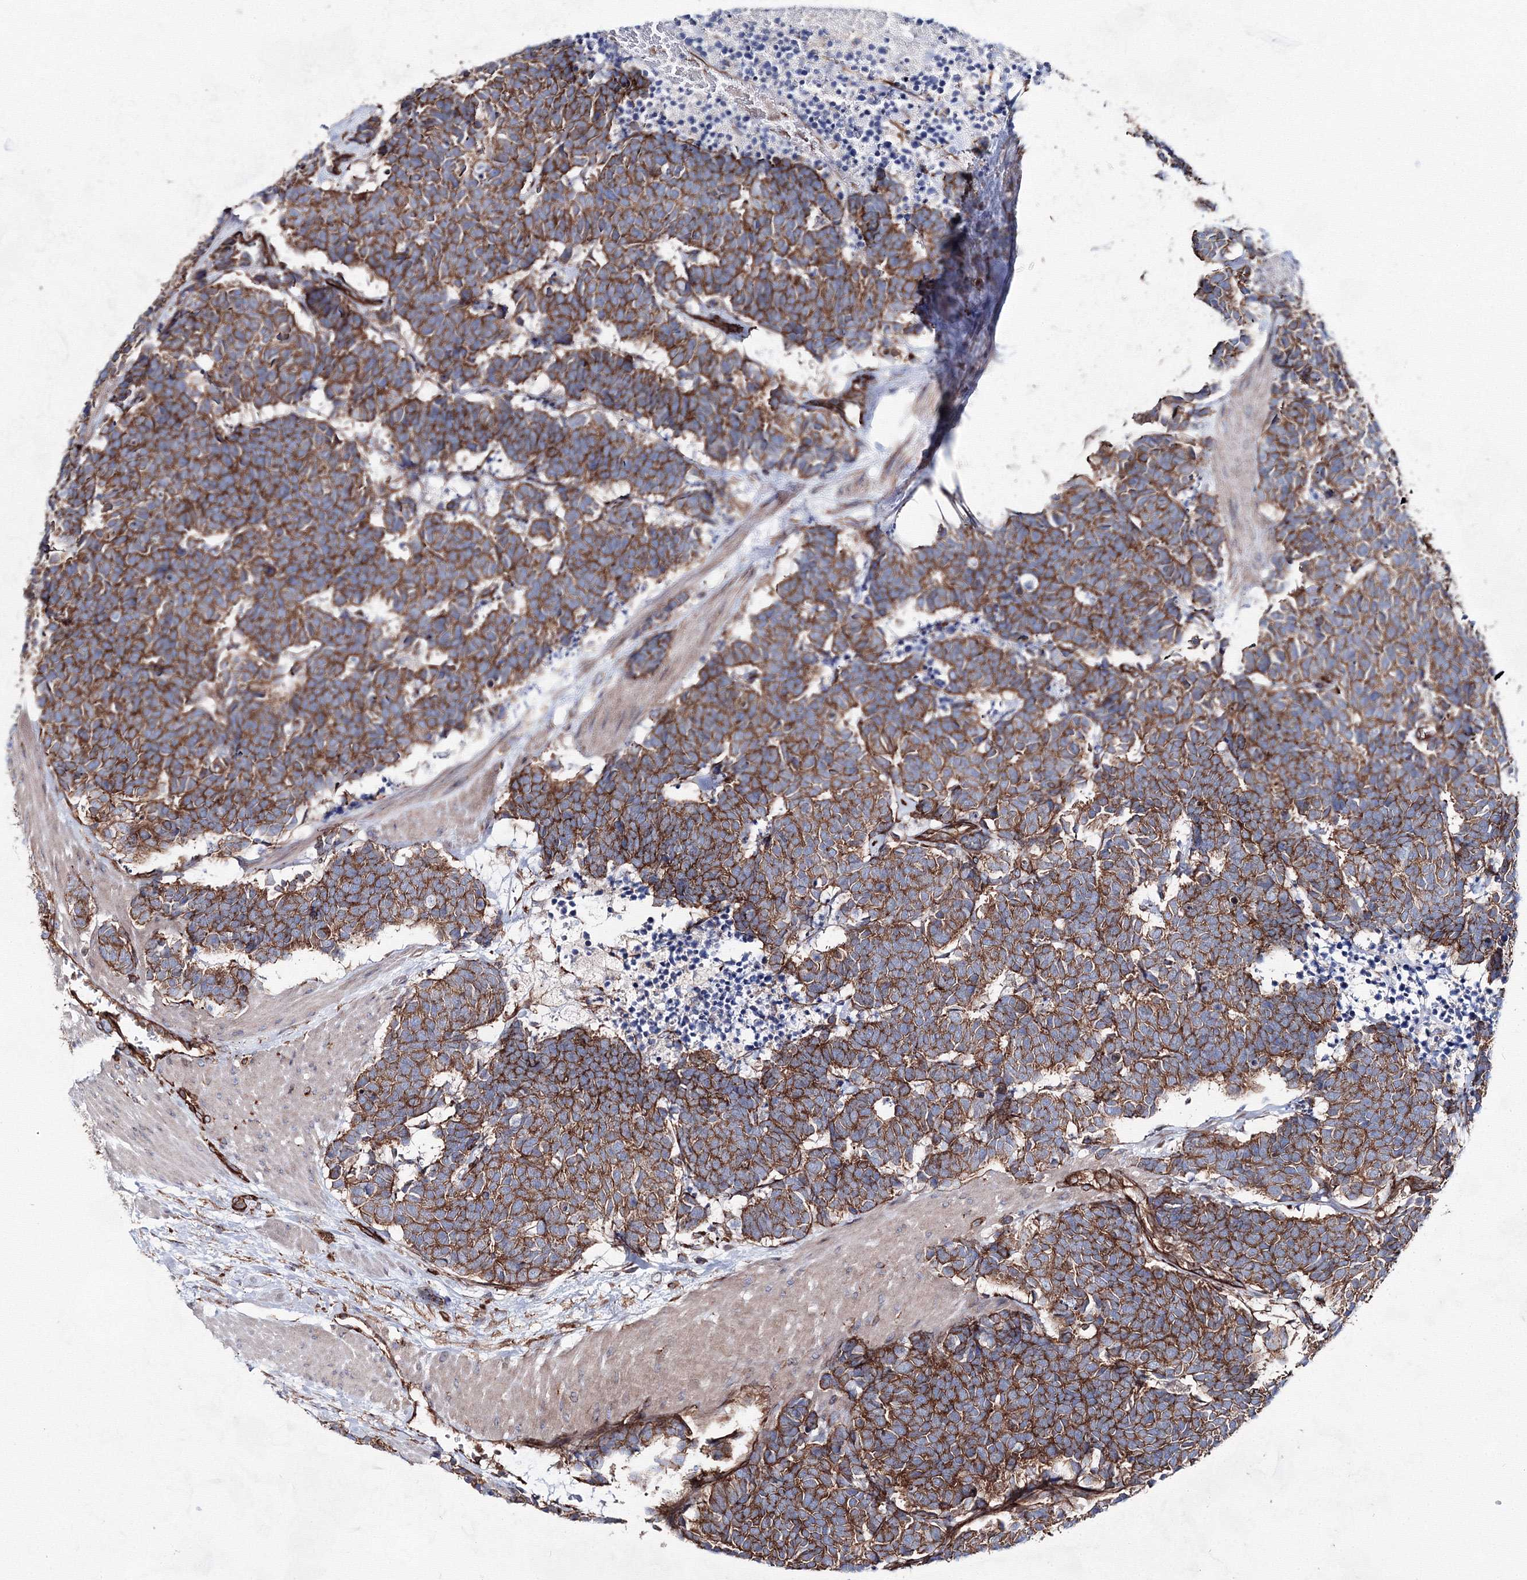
{"staining": {"intensity": "moderate", "quantity": ">75%", "location": "cytoplasmic/membranous"}, "tissue": "carcinoid", "cell_type": "Tumor cells", "image_type": "cancer", "snomed": [{"axis": "morphology", "description": "Carcinoma, NOS"}, {"axis": "morphology", "description": "Carcinoid, malignant, NOS"}, {"axis": "topography", "description": "Urinary bladder"}], "caption": "DAB immunohistochemical staining of carcinoma reveals moderate cytoplasmic/membranous protein positivity in about >75% of tumor cells. The staining was performed using DAB (3,3'-diaminobenzidine), with brown indicating positive protein expression. Nuclei are stained blue with hematoxylin.", "gene": "ANKRD37", "patient": {"sex": "male", "age": 57}}